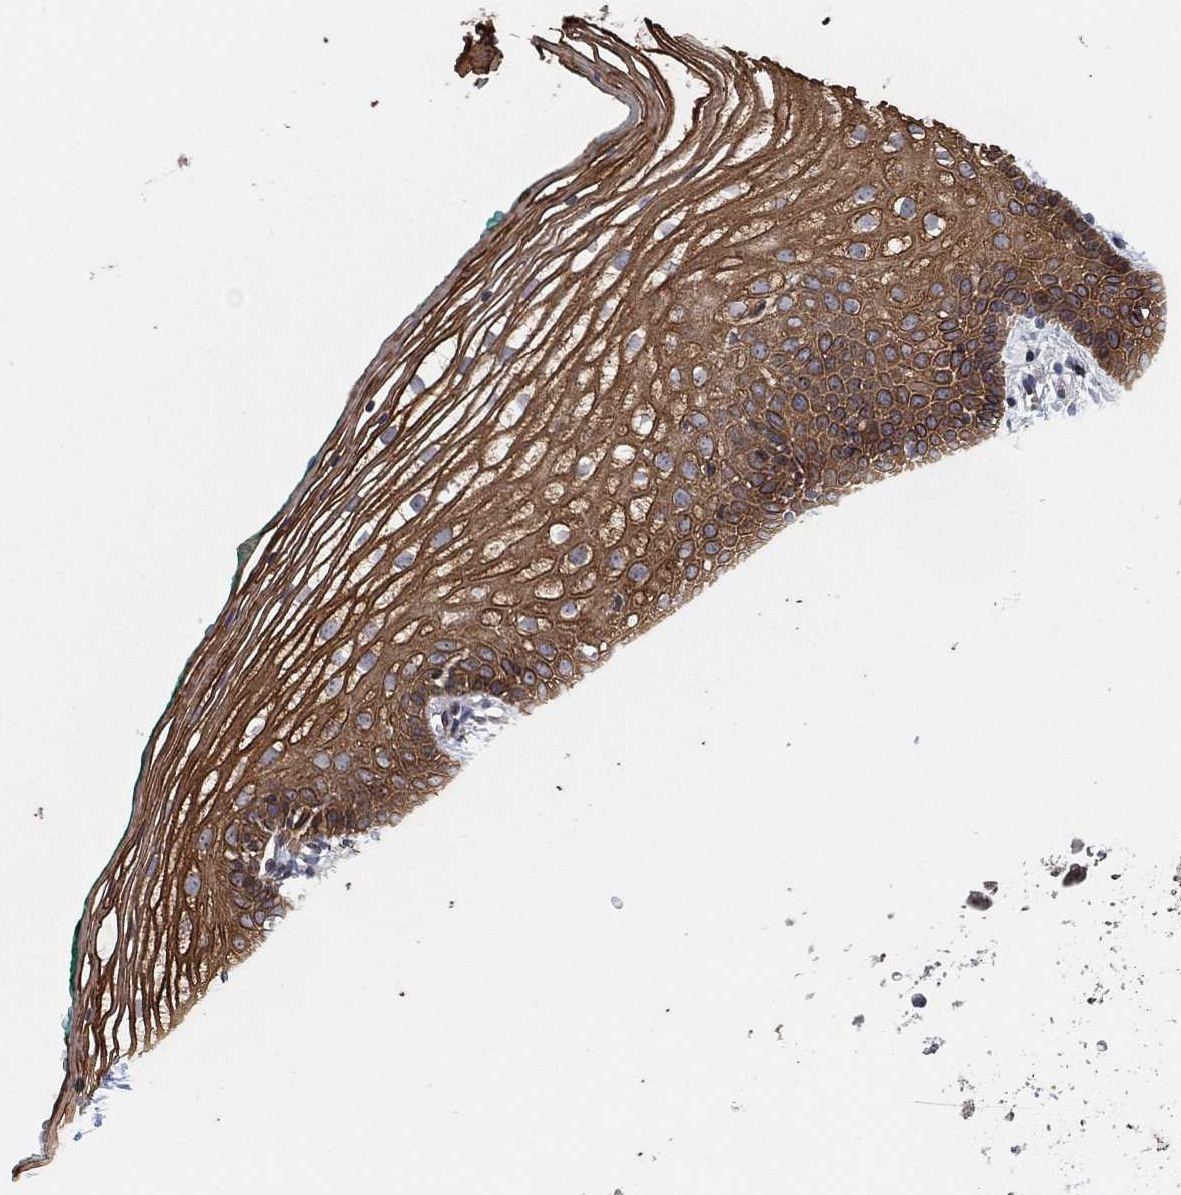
{"staining": {"intensity": "strong", "quantity": ">75%", "location": "cytoplasmic/membranous"}, "tissue": "vagina", "cell_type": "Squamous epithelial cells", "image_type": "normal", "snomed": [{"axis": "morphology", "description": "Normal tissue, NOS"}, {"axis": "topography", "description": "Vagina"}], "caption": "Immunohistochemical staining of unremarkable vagina shows >75% levels of strong cytoplasmic/membranous protein positivity in about >75% of squamous epithelial cells.", "gene": "TMCO1", "patient": {"sex": "female", "age": 36}}